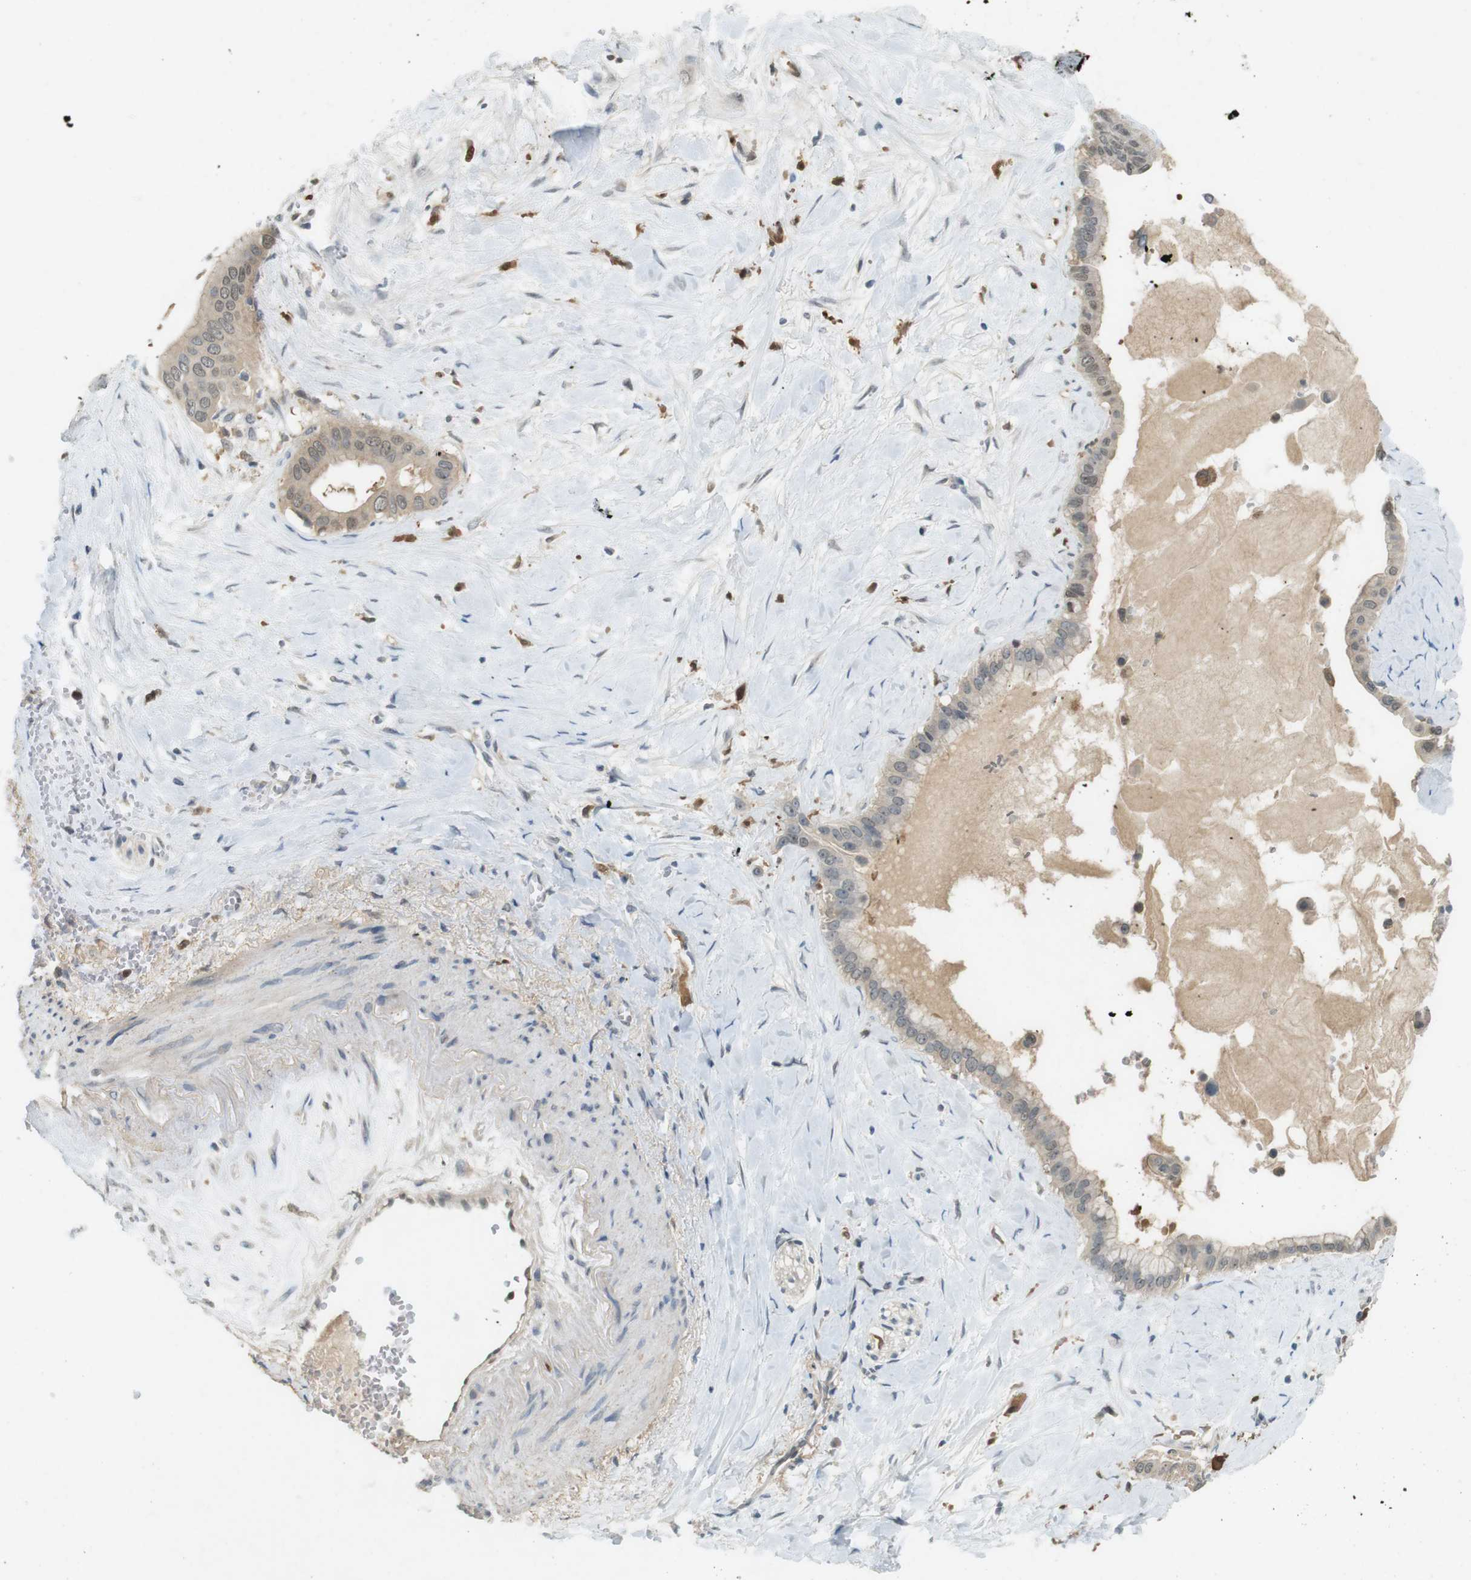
{"staining": {"intensity": "weak", "quantity": "25%-75%", "location": "cytoplasmic/membranous,nuclear"}, "tissue": "pancreatic cancer", "cell_type": "Tumor cells", "image_type": "cancer", "snomed": [{"axis": "morphology", "description": "Adenocarcinoma, NOS"}, {"axis": "topography", "description": "Pancreas"}], "caption": "Protein analysis of pancreatic cancer (adenocarcinoma) tissue exhibits weak cytoplasmic/membranous and nuclear staining in about 25%-75% of tumor cells.", "gene": "CDK14", "patient": {"sex": "male", "age": 55}}